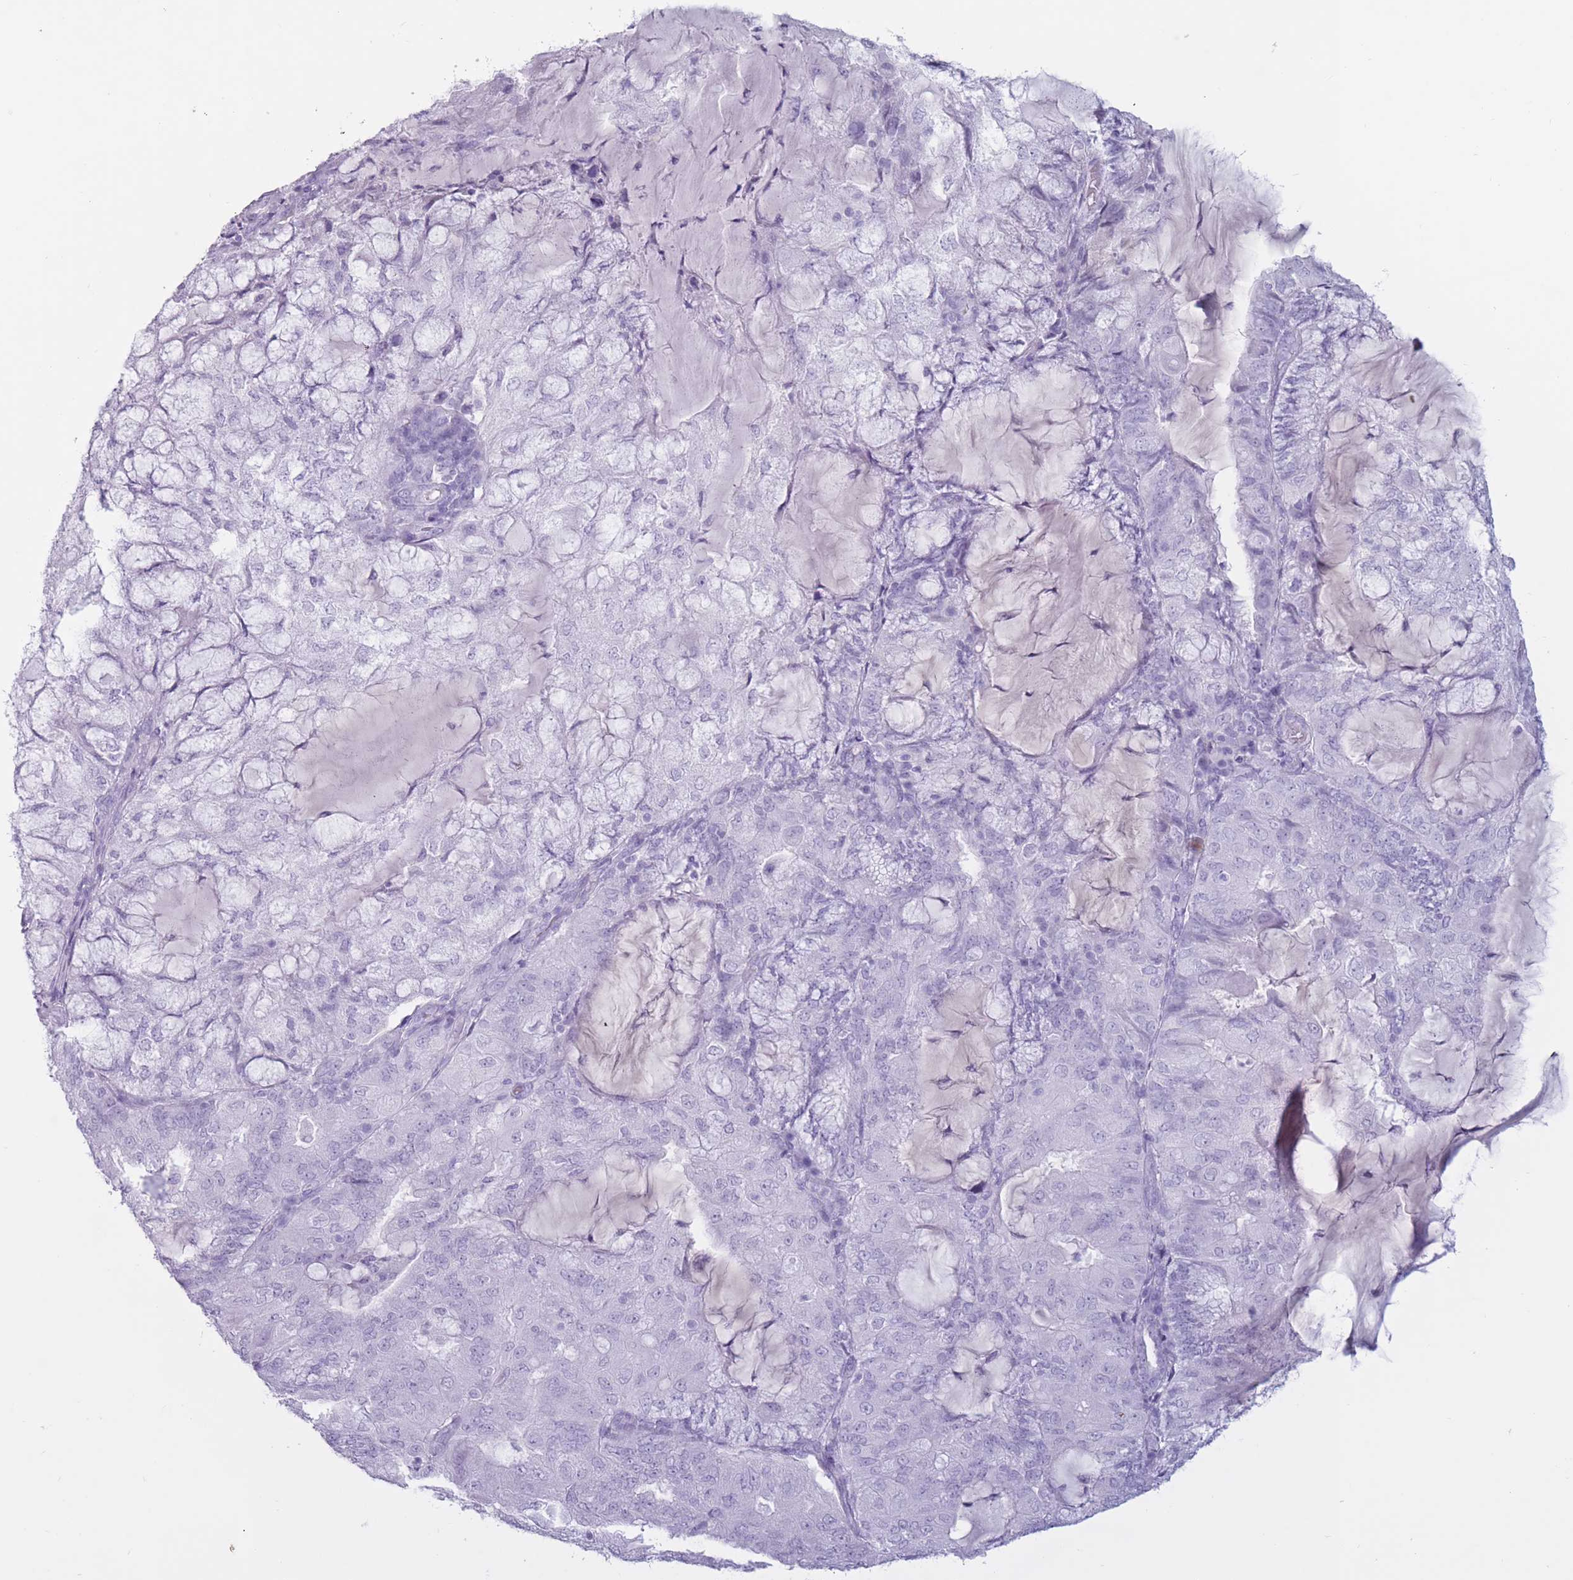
{"staining": {"intensity": "negative", "quantity": "none", "location": "none"}, "tissue": "endometrial cancer", "cell_type": "Tumor cells", "image_type": "cancer", "snomed": [{"axis": "morphology", "description": "Adenocarcinoma, NOS"}, {"axis": "topography", "description": "Endometrium"}], "caption": "The histopathology image reveals no staining of tumor cells in endometrial cancer.", "gene": "PNMA3", "patient": {"sex": "female", "age": 81}}